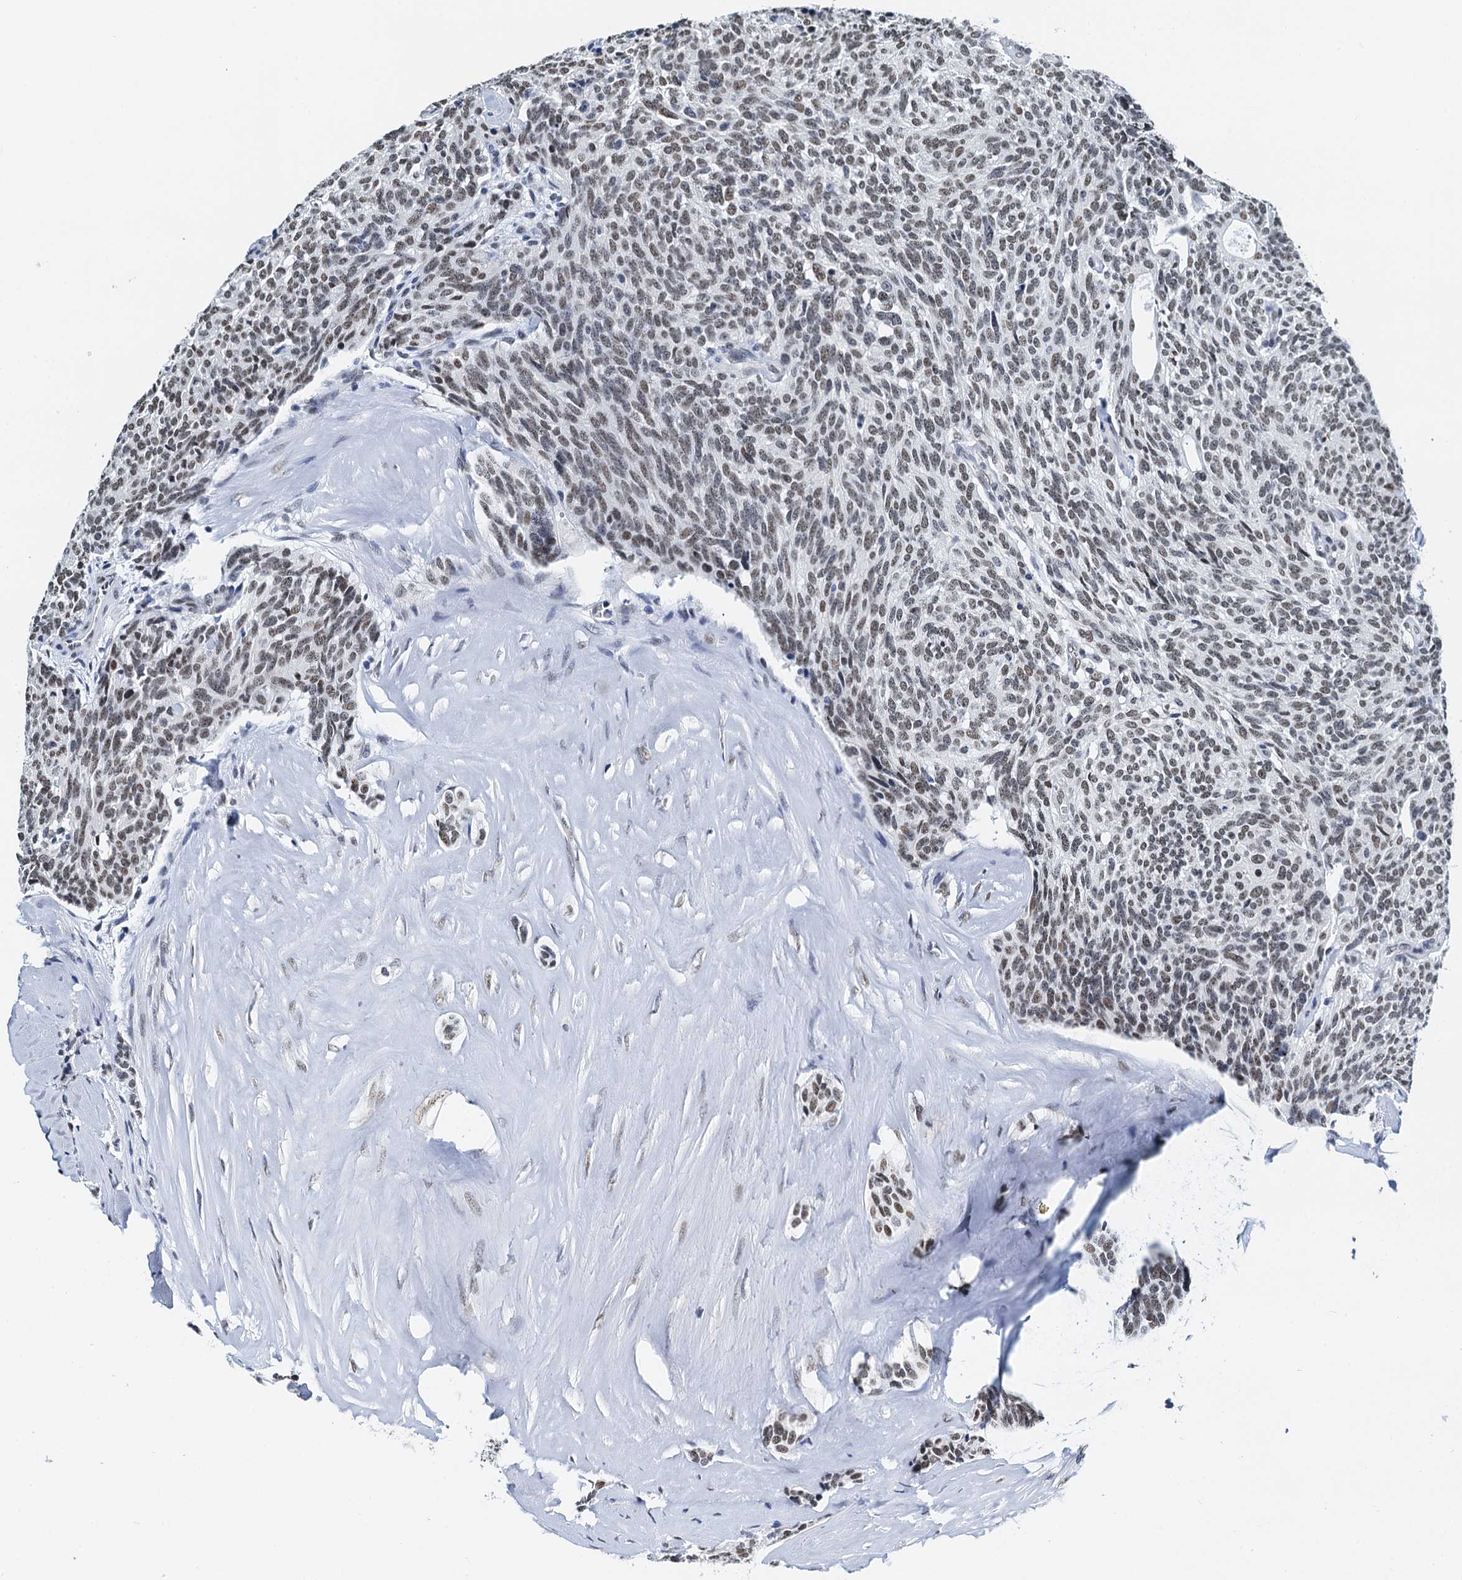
{"staining": {"intensity": "moderate", "quantity": ">75%", "location": "nuclear"}, "tissue": "carcinoid", "cell_type": "Tumor cells", "image_type": "cancer", "snomed": [{"axis": "morphology", "description": "Carcinoid, malignant, NOS"}, {"axis": "topography", "description": "Lung"}], "caption": "A medium amount of moderate nuclear expression is identified in about >75% of tumor cells in carcinoid tissue.", "gene": "SLTM", "patient": {"sex": "female", "age": 46}}